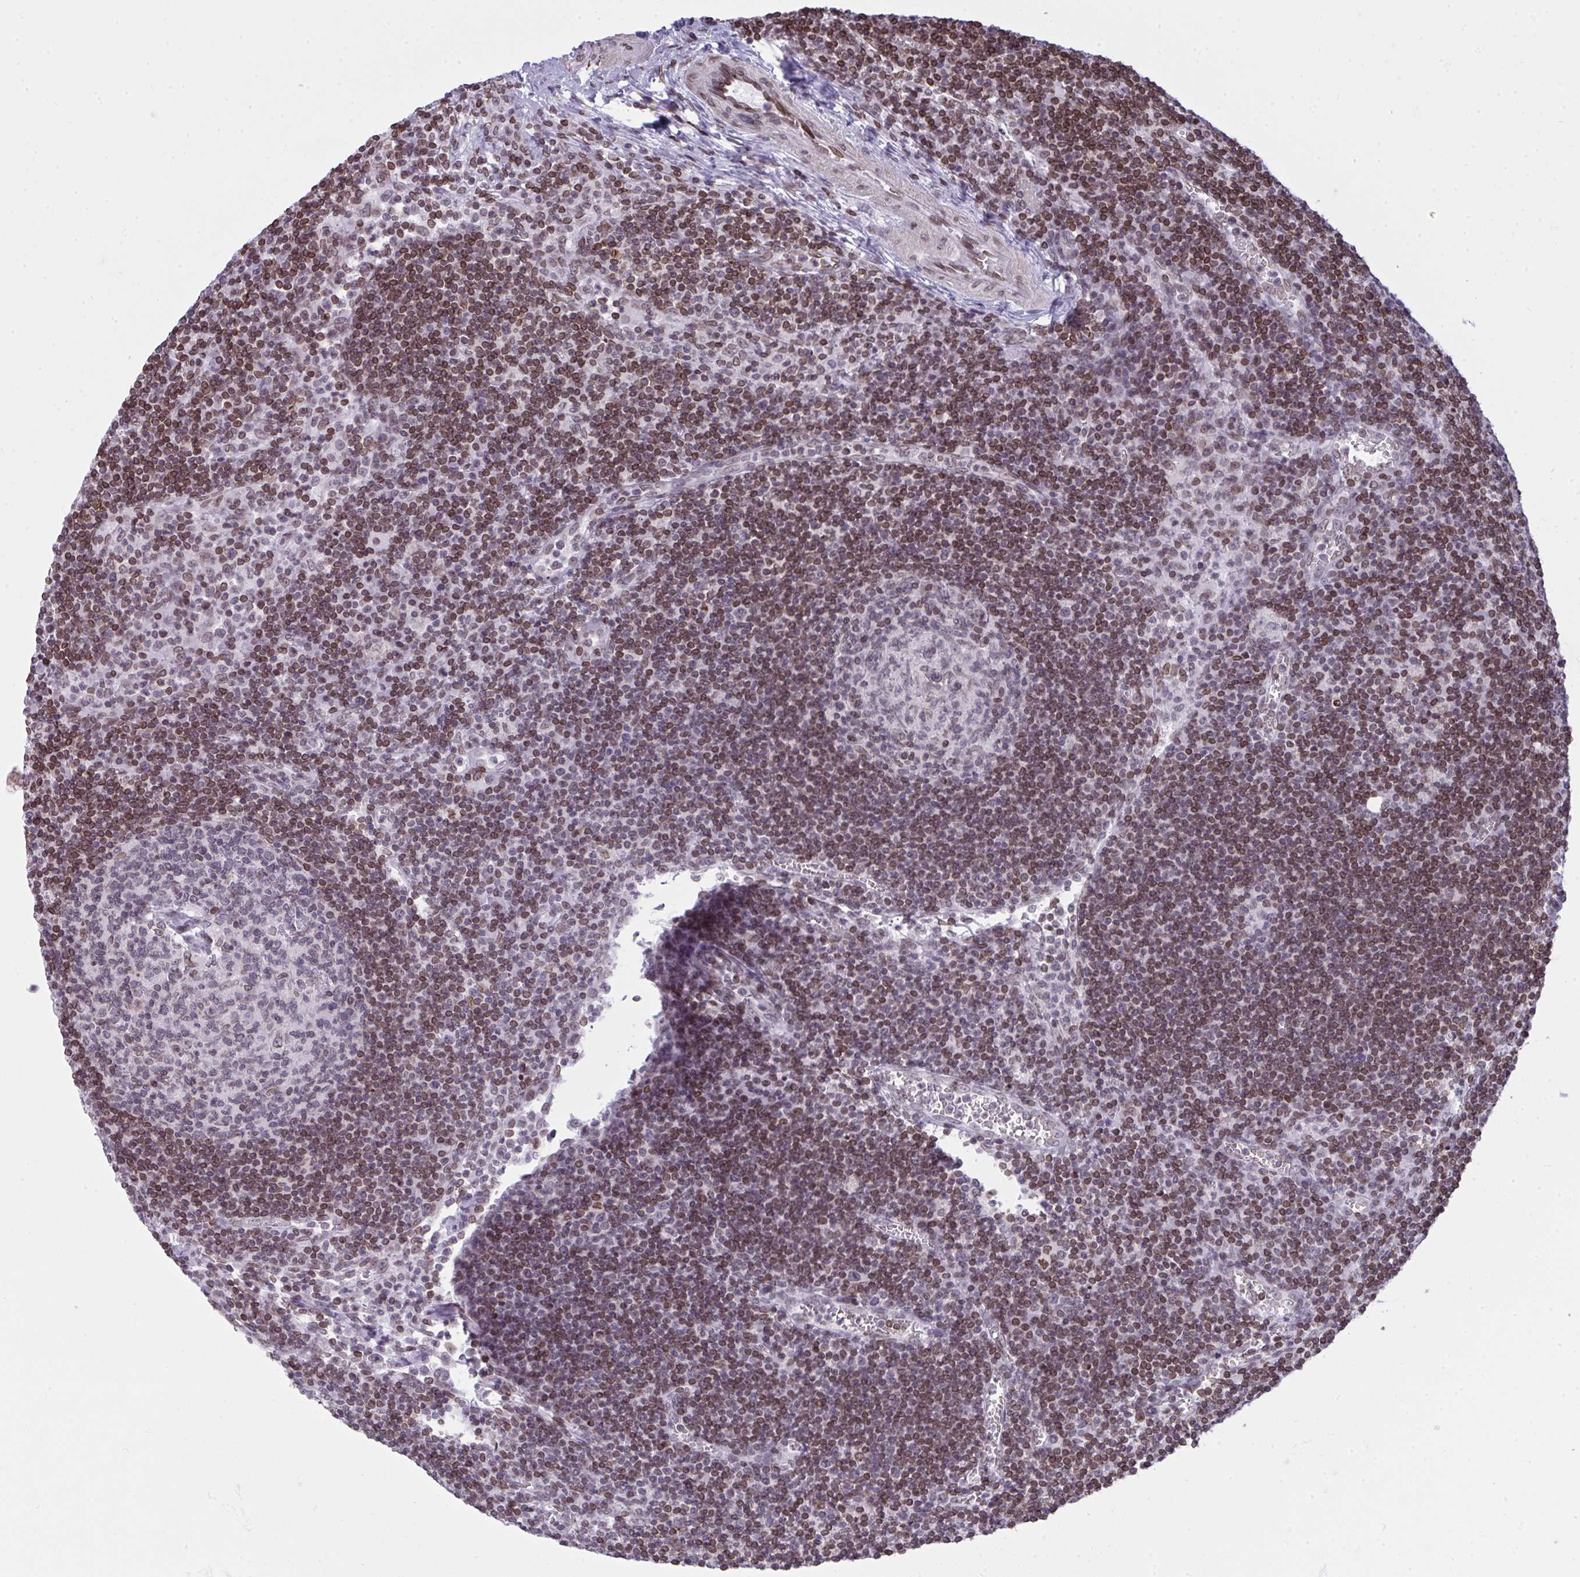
{"staining": {"intensity": "weak", "quantity": "<25%", "location": "cytoplasmic/membranous,nuclear"}, "tissue": "lymph node", "cell_type": "Germinal center cells", "image_type": "normal", "snomed": [{"axis": "morphology", "description": "Normal tissue, NOS"}, {"axis": "topography", "description": "Lymph node"}], "caption": "An immunohistochemistry image of benign lymph node is shown. There is no staining in germinal center cells of lymph node.", "gene": "LMNB2", "patient": {"sex": "male", "age": 67}}